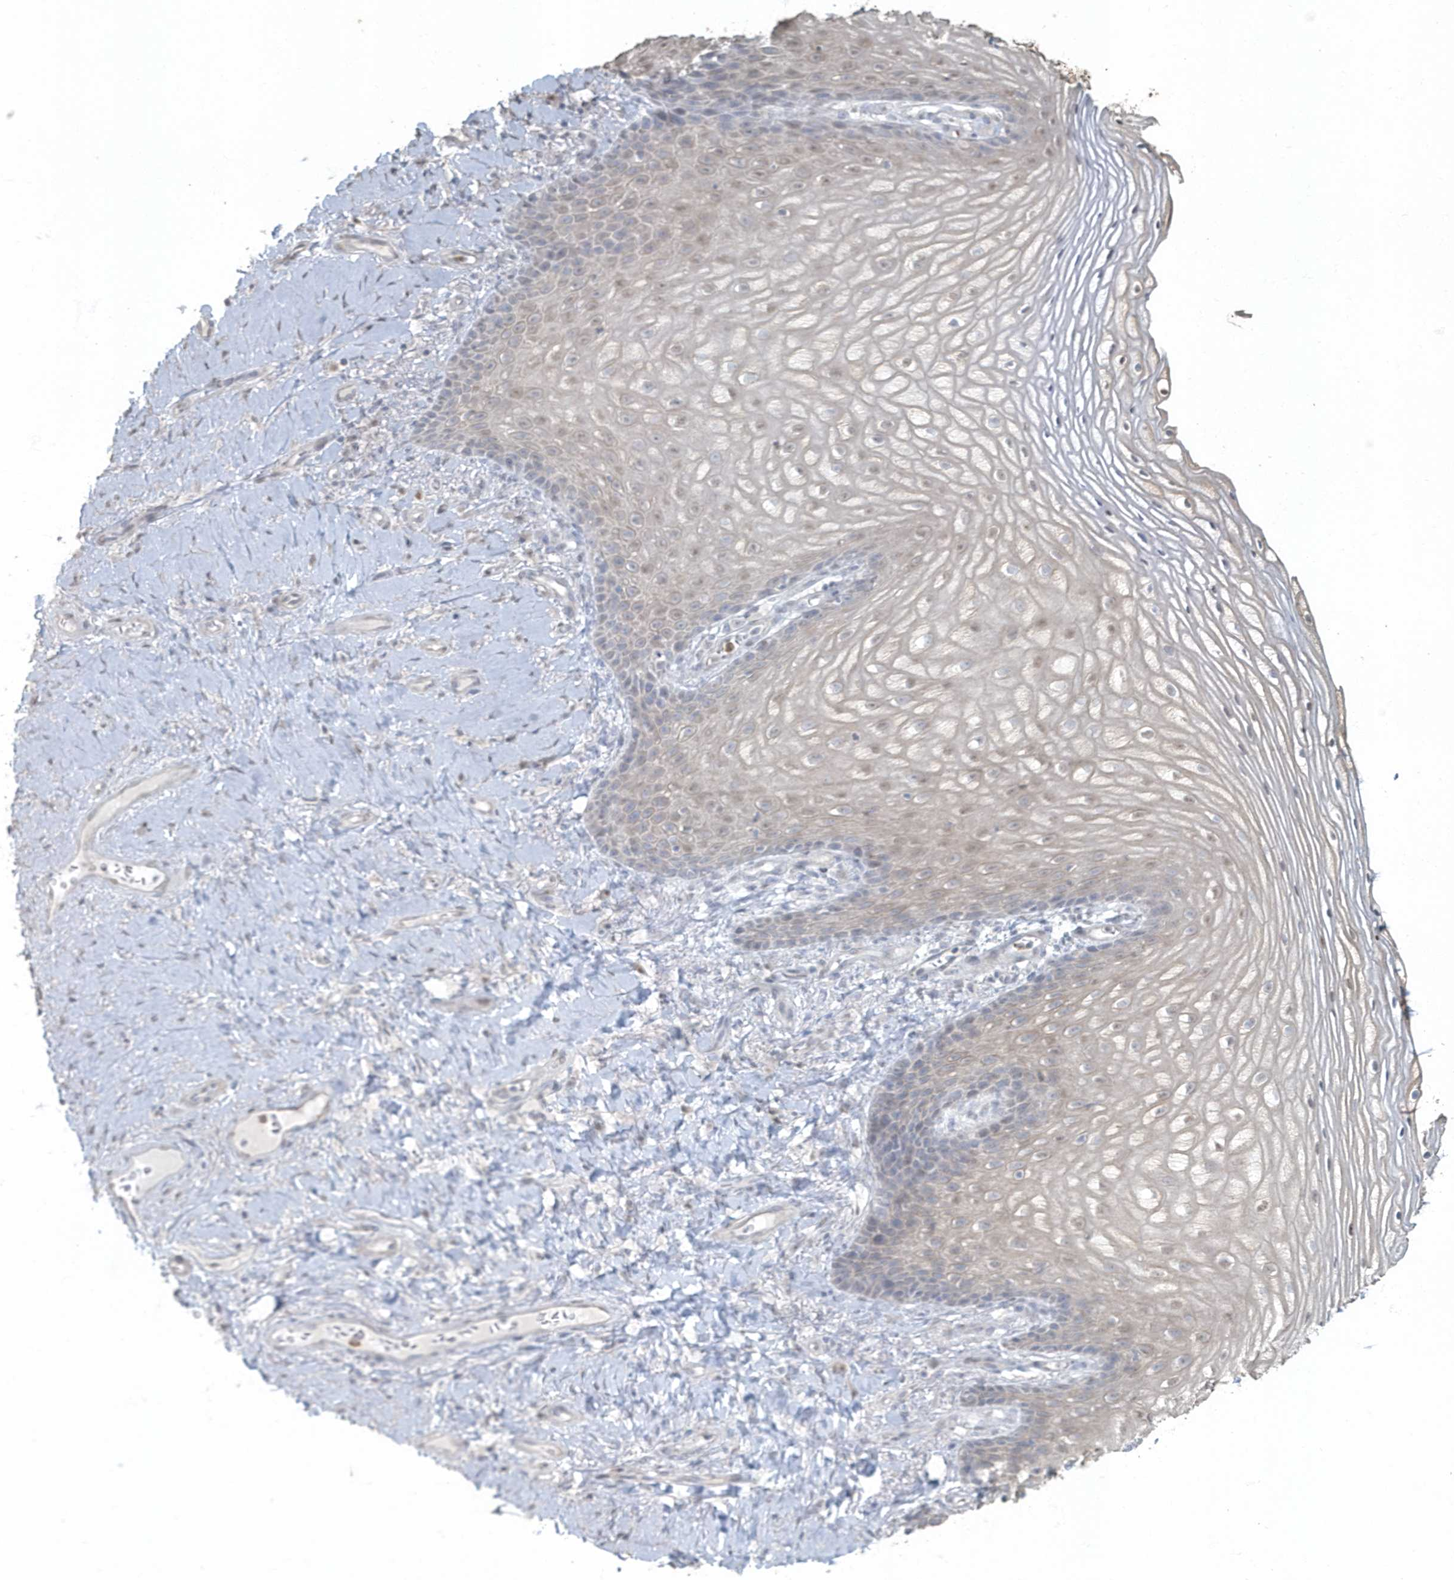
{"staining": {"intensity": "weak", "quantity": "<25%", "location": "nuclear"}, "tissue": "vagina", "cell_type": "Squamous epithelial cells", "image_type": "normal", "snomed": [{"axis": "morphology", "description": "Normal tissue, NOS"}, {"axis": "topography", "description": "Vagina"}], "caption": "Immunohistochemical staining of unremarkable vagina demonstrates no significant positivity in squamous epithelial cells. Brightfield microscopy of IHC stained with DAB (brown) and hematoxylin (blue), captured at high magnification.", "gene": "MYOT", "patient": {"sex": "female", "age": 60}}